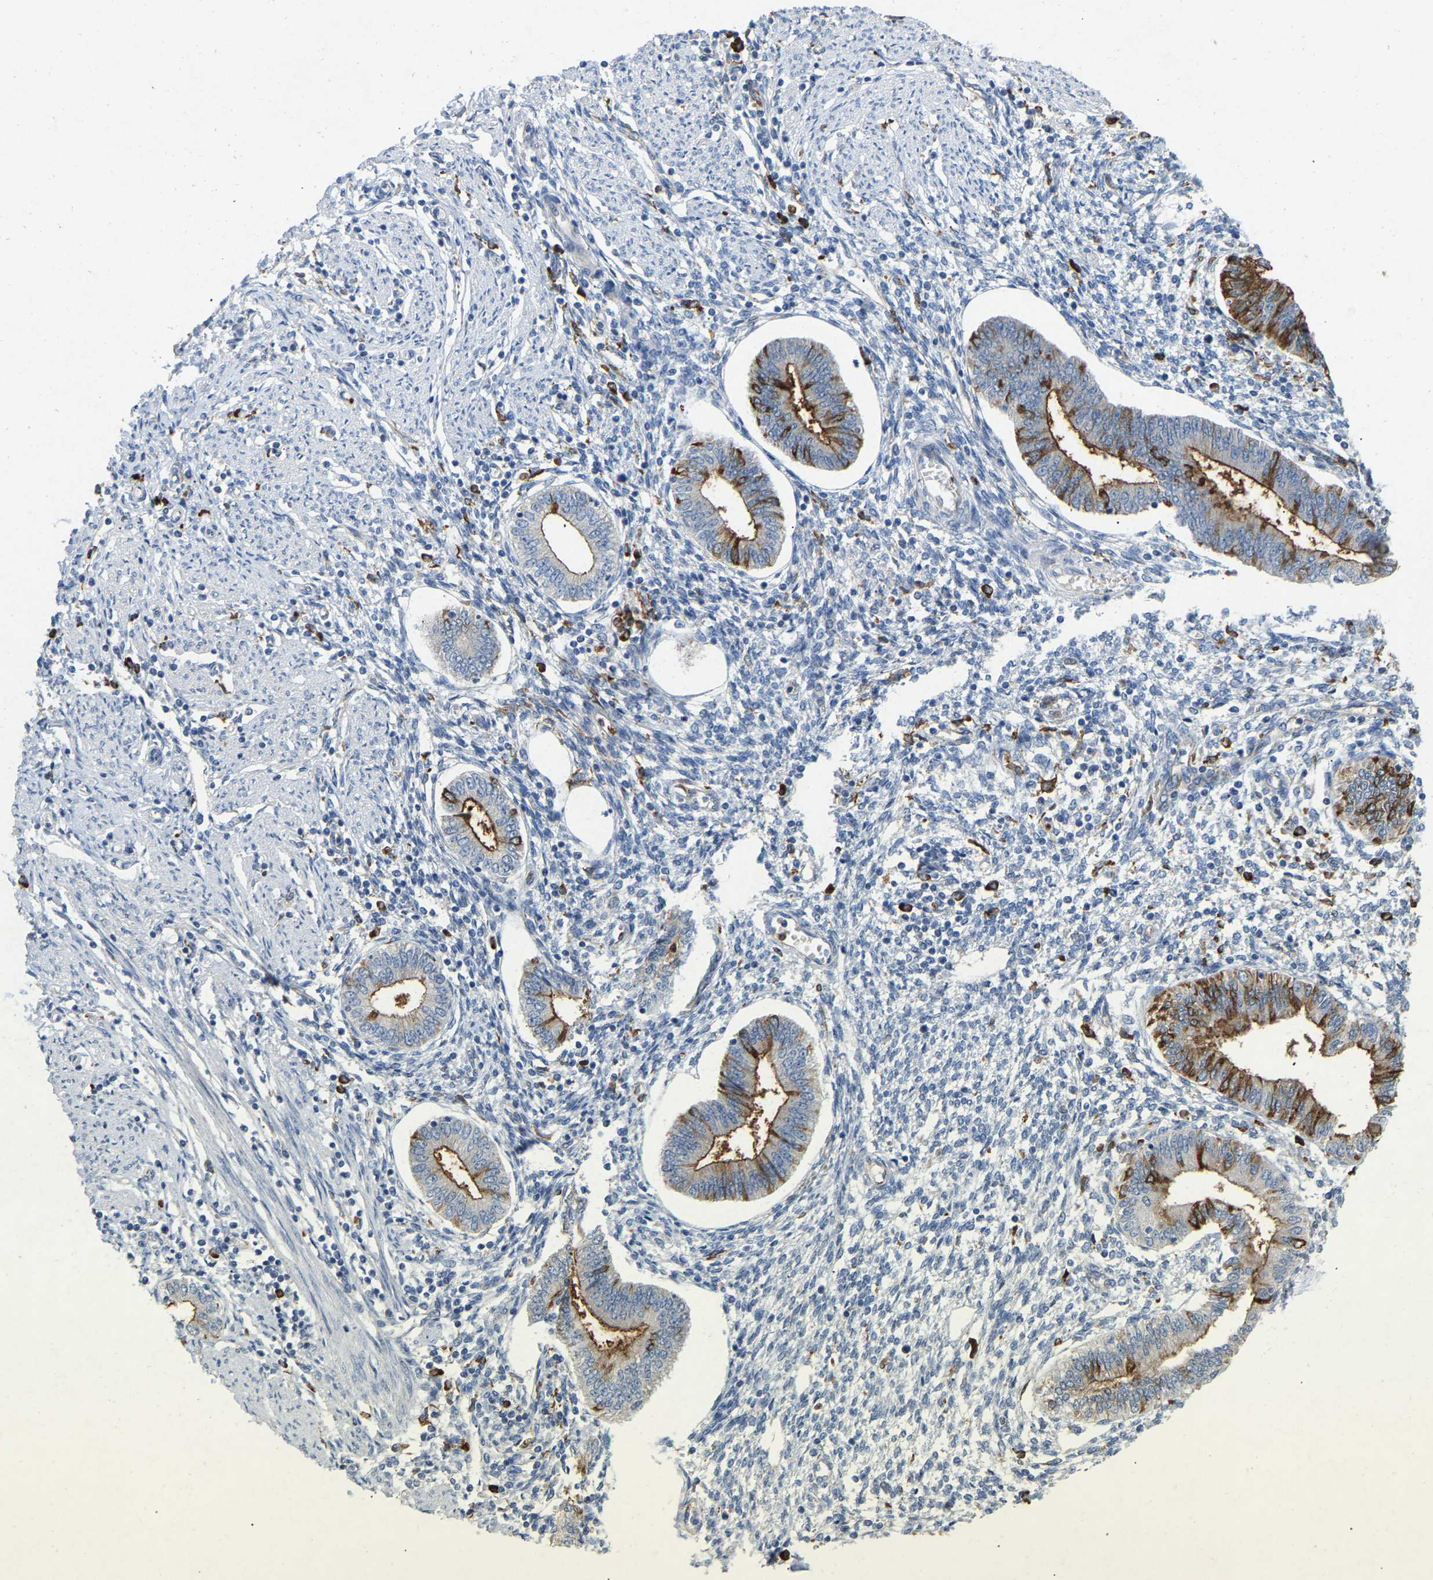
{"staining": {"intensity": "negative", "quantity": "none", "location": "none"}, "tissue": "endometrium", "cell_type": "Cells in endometrial stroma", "image_type": "normal", "snomed": [{"axis": "morphology", "description": "Normal tissue, NOS"}, {"axis": "topography", "description": "Endometrium"}], "caption": "Endometrium stained for a protein using immunohistochemistry (IHC) demonstrates no positivity cells in endometrial stroma.", "gene": "RHEB", "patient": {"sex": "female", "age": 50}}